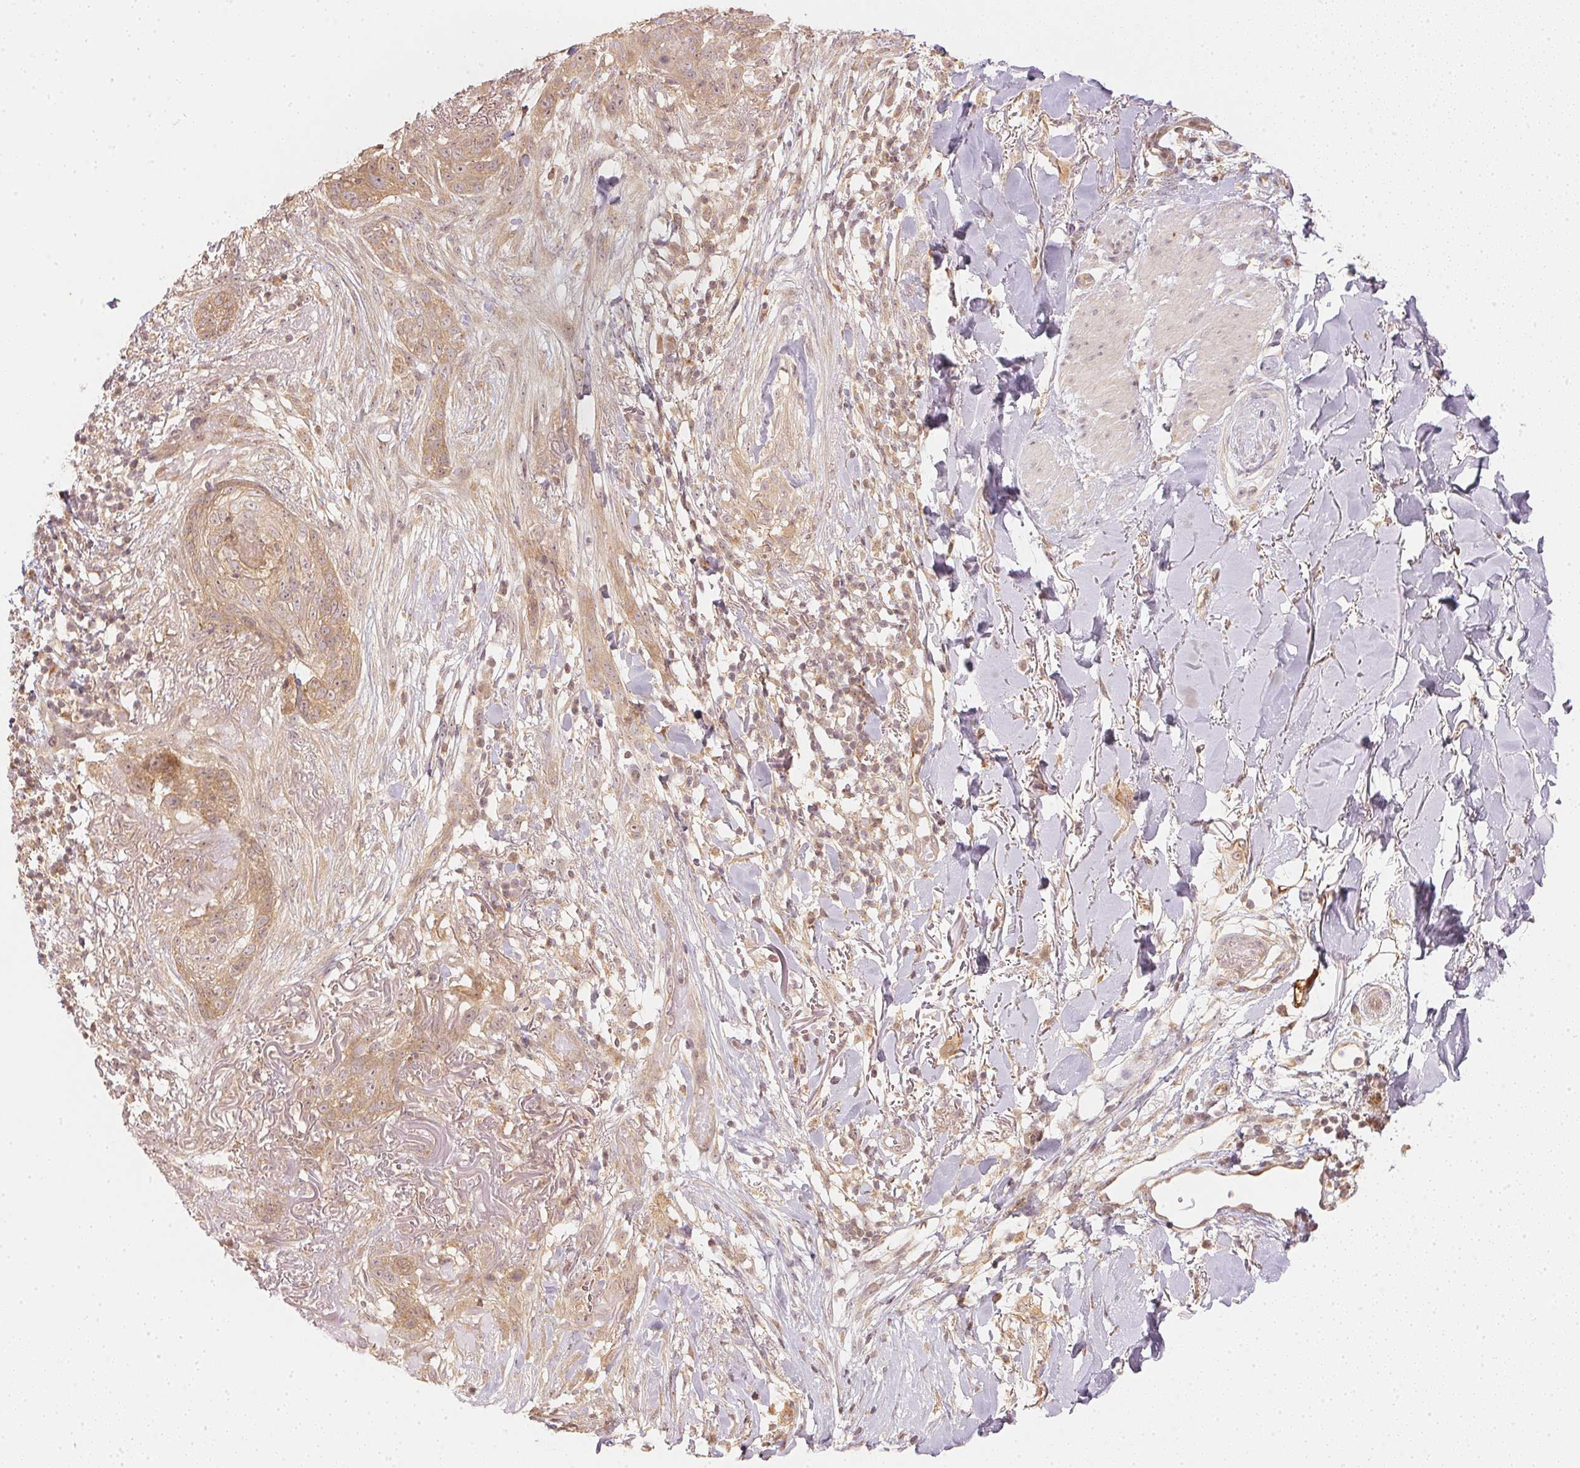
{"staining": {"intensity": "weak", "quantity": ">75%", "location": "cytoplasmic/membranous"}, "tissue": "skin cancer", "cell_type": "Tumor cells", "image_type": "cancer", "snomed": [{"axis": "morphology", "description": "Normal tissue, NOS"}, {"axis": "morphology", "description": "Basal cell carcinoma"}, {"axis": "topography", "description": "Skin"}], "caption": "Immunohistochemistry (IHC) of skin cancer (basal cell carcinoma) exhibits low levels of weak cytoplasmic/membranous expression in about >75% of tumor cells.", "gene": "WDR54", "patient": {"sex": "male", "age": 84}}